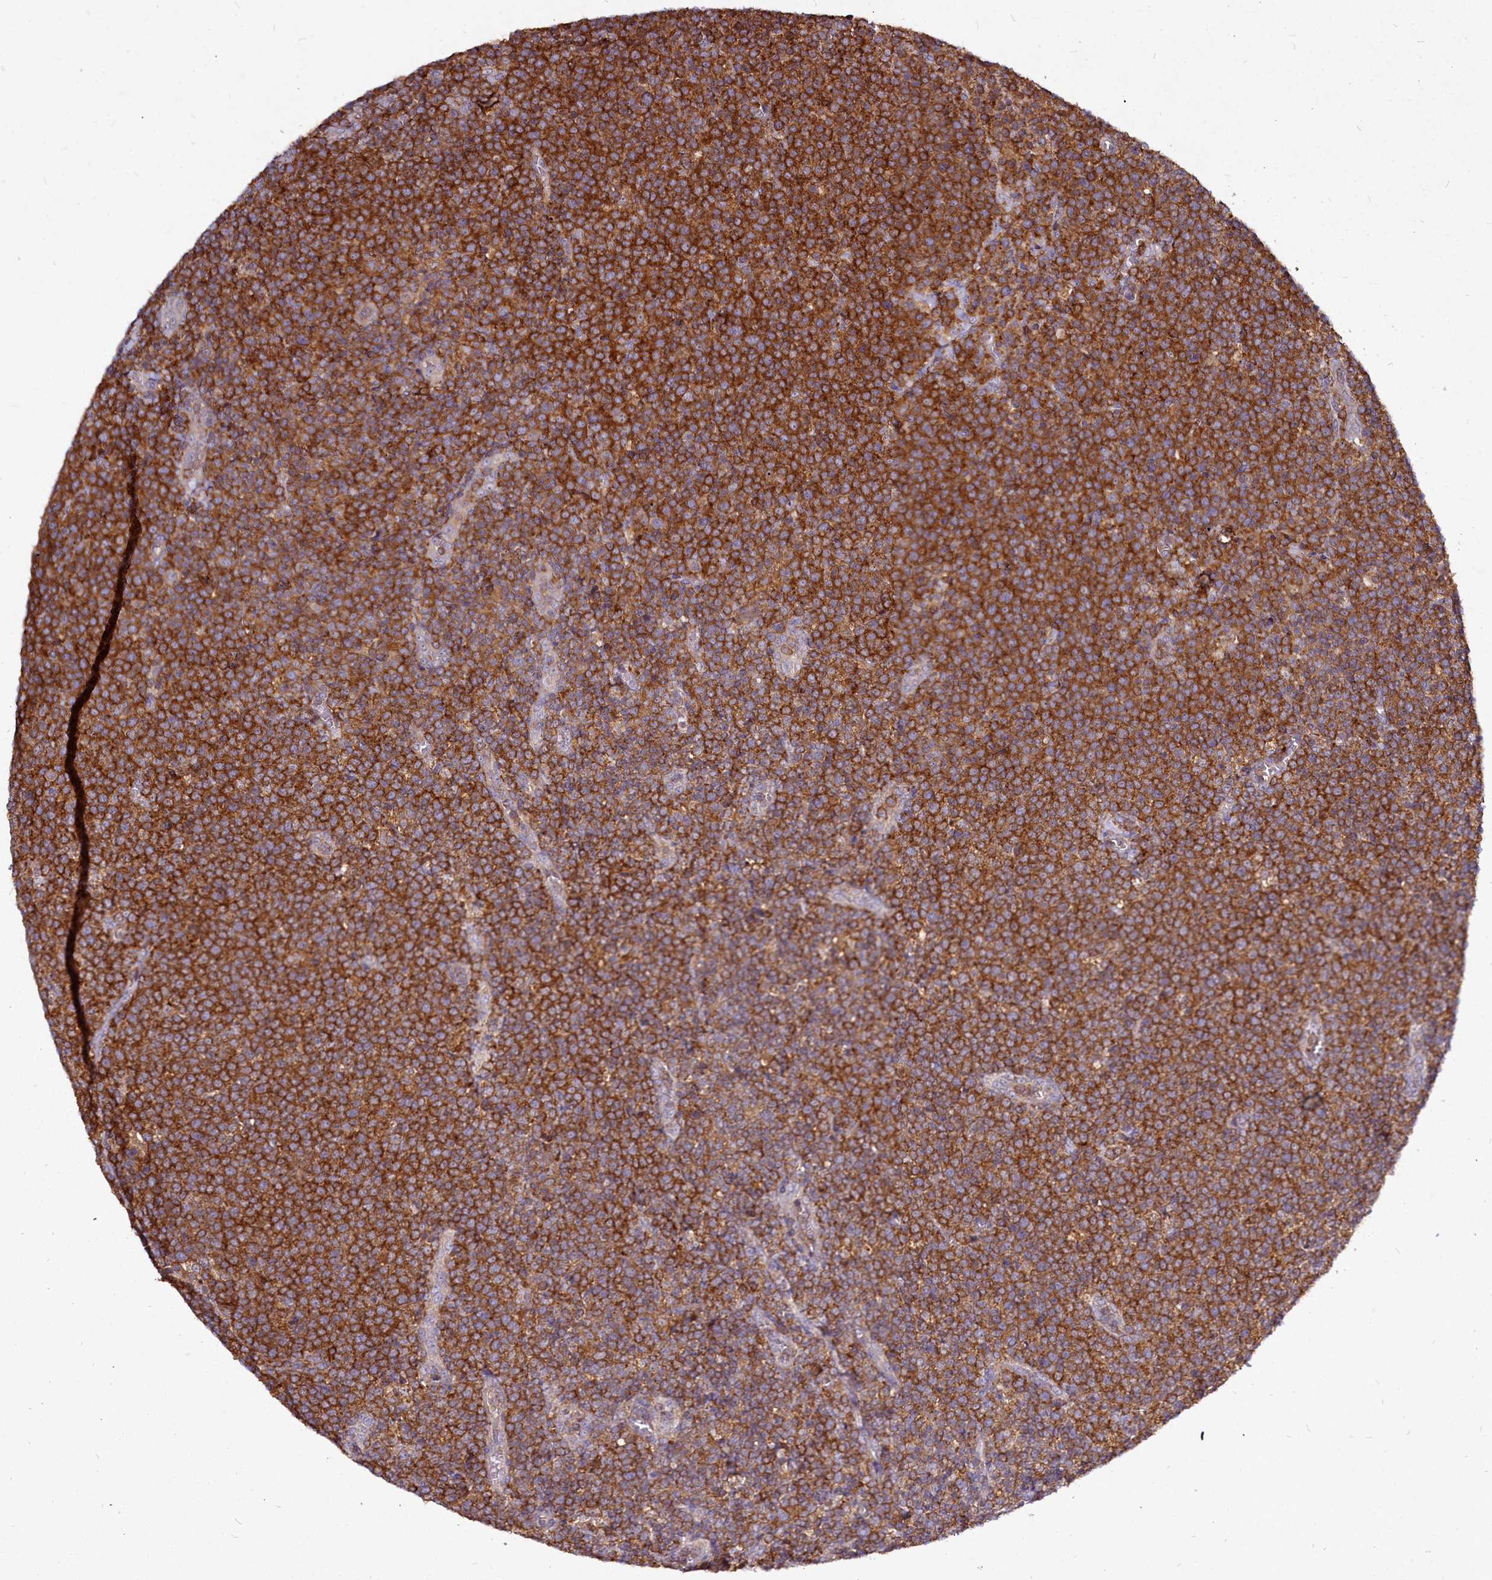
{"staining": {"intensity": "strong", "quantity": ">75%", "location": "cytoplasmic/membranous"}, "tissue": "lymphoma", "cell_type": "Tumor cells", "image_type": "cancer", "snomed": [{"axis": "morphology", "description": "Malignant lymphoma, non-Hodgkin's type, High grade"}, {"axis": "topography", "description": "Lymph node"}], "caption": "Protein staining by immunohistochemistry (IHC) displays strong cytoplasmic/membranous expression in approximately >75% of tumor cells in malignant lymphoma, non-Hodgkin's type (high-grade).", "gene": "NCKAP1L", "patient": {"sex": "male", "age": 61}}